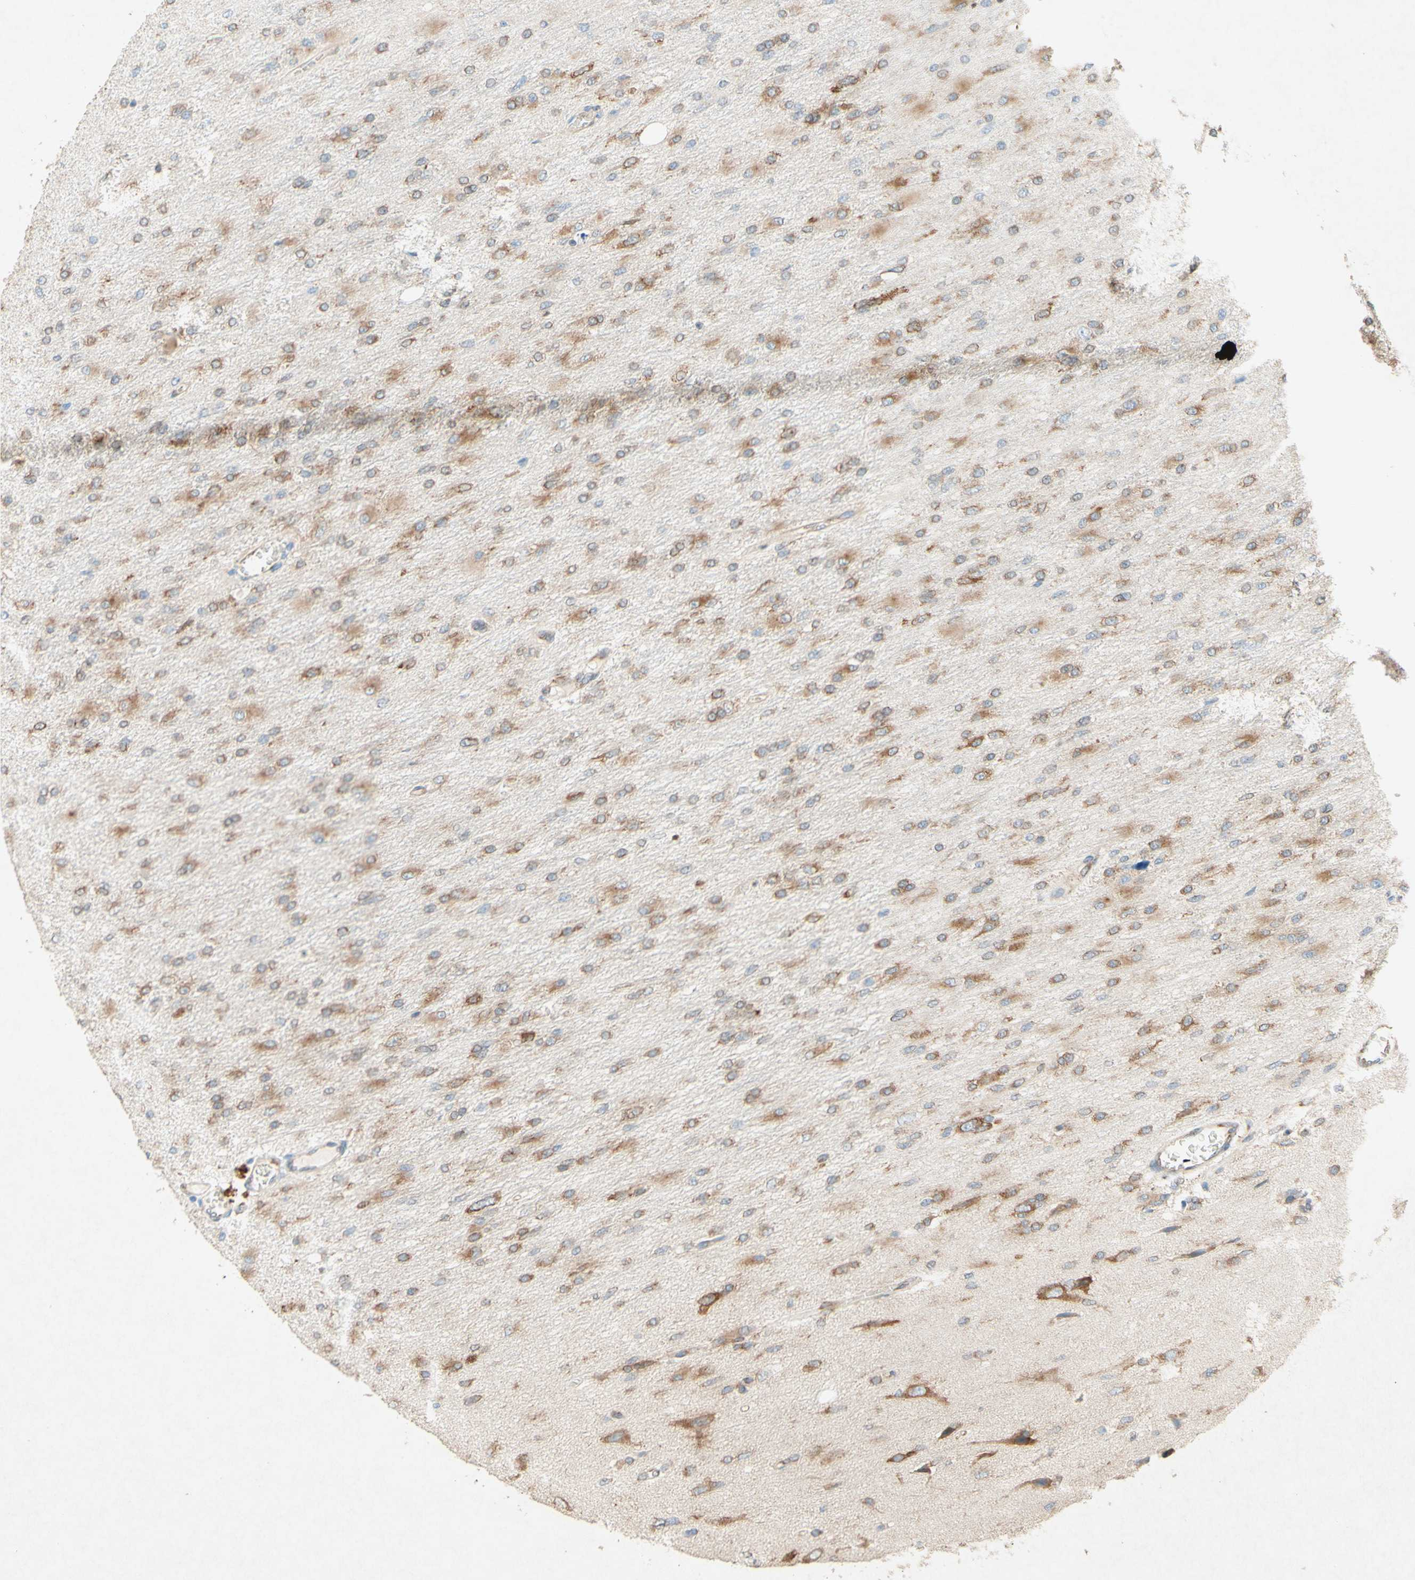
{"staining": {"intensity": "moderate", "quantity": "25%-75%", "location": "cytoplasmic/membranous"}, "tissue": "glioma", "cell_type": "Tumor cells", "image_type": "cancer", "snomed": [{"axis": "morphology", "description": "Glioma, malignant, High grade"}, {"axis": "topography", "description": "Cerebral cortex"}], "caption": "This is an image of immunohistochemistry (IHC) staining of malignant high-grade glioma, which shows moderate positivity in the cytoplasmic/membranous of tumor cells.", "gene": "PABPC1", "patient": {"sex": "female", "age": 36}}